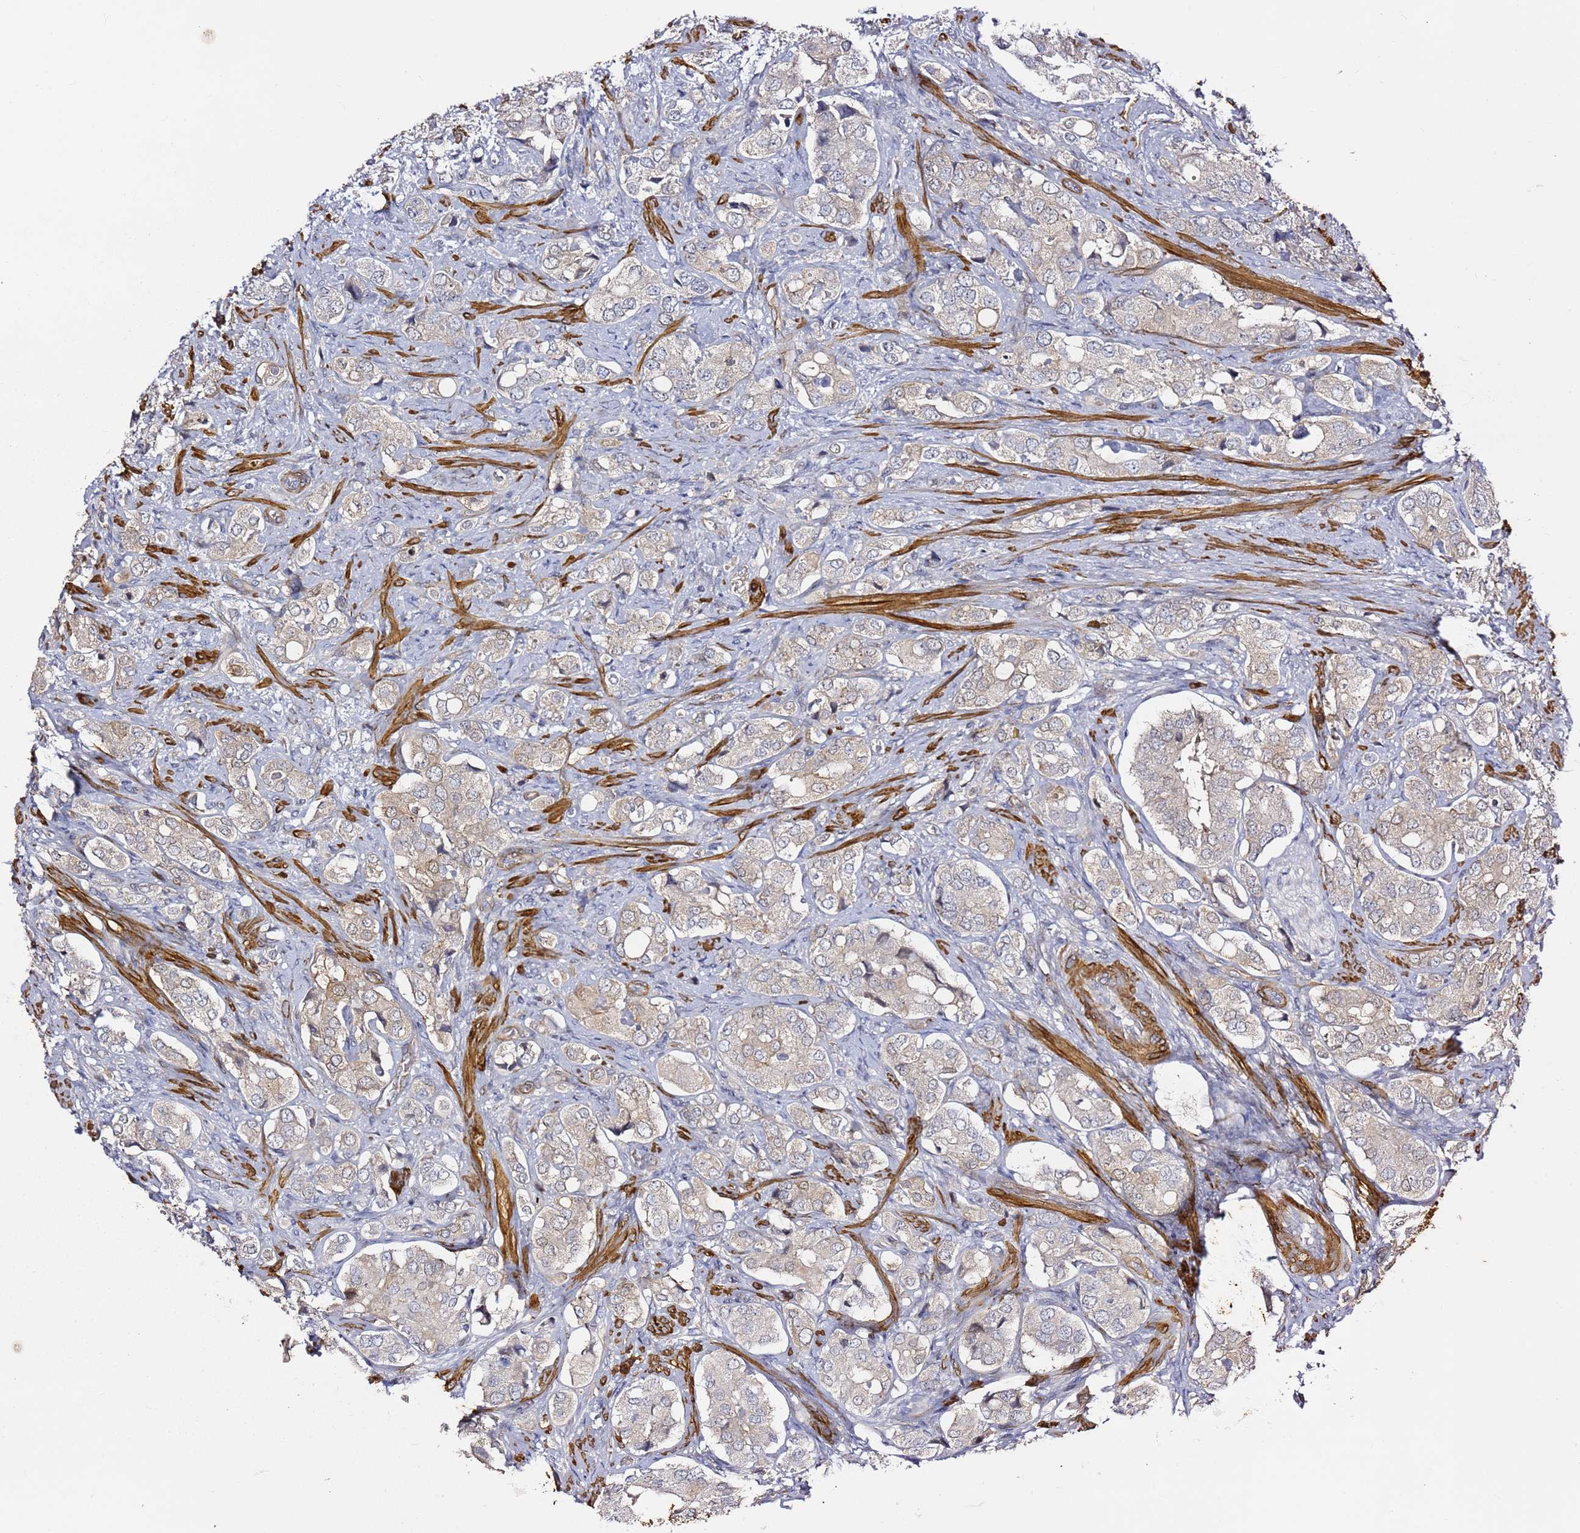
{"staining": {"intensity": "weak", "quantity": "<25%", "location": "cytoplasmic/membranous"}, "tissue": "prostate cancer", "cell_type": "Tumor cells", "image_type": "cancer", "snomed": [{"axis": "morphology", "description": "Adenocarcinoma, High grade"}, {"axis": "topography", "description": "Prostate"}], "caption": "An immunohistochemistry photomicrograph of prostate high-grade adenocarcinoma is shown. There is no staining in tumor cells of prostate high-grade adenocarcinoma. (Immunohistochemistry (ihc), brightfield microscopy, high magnification).", "gene": "EPS8L1", "patient": {"sex": "male", "age": 65}}